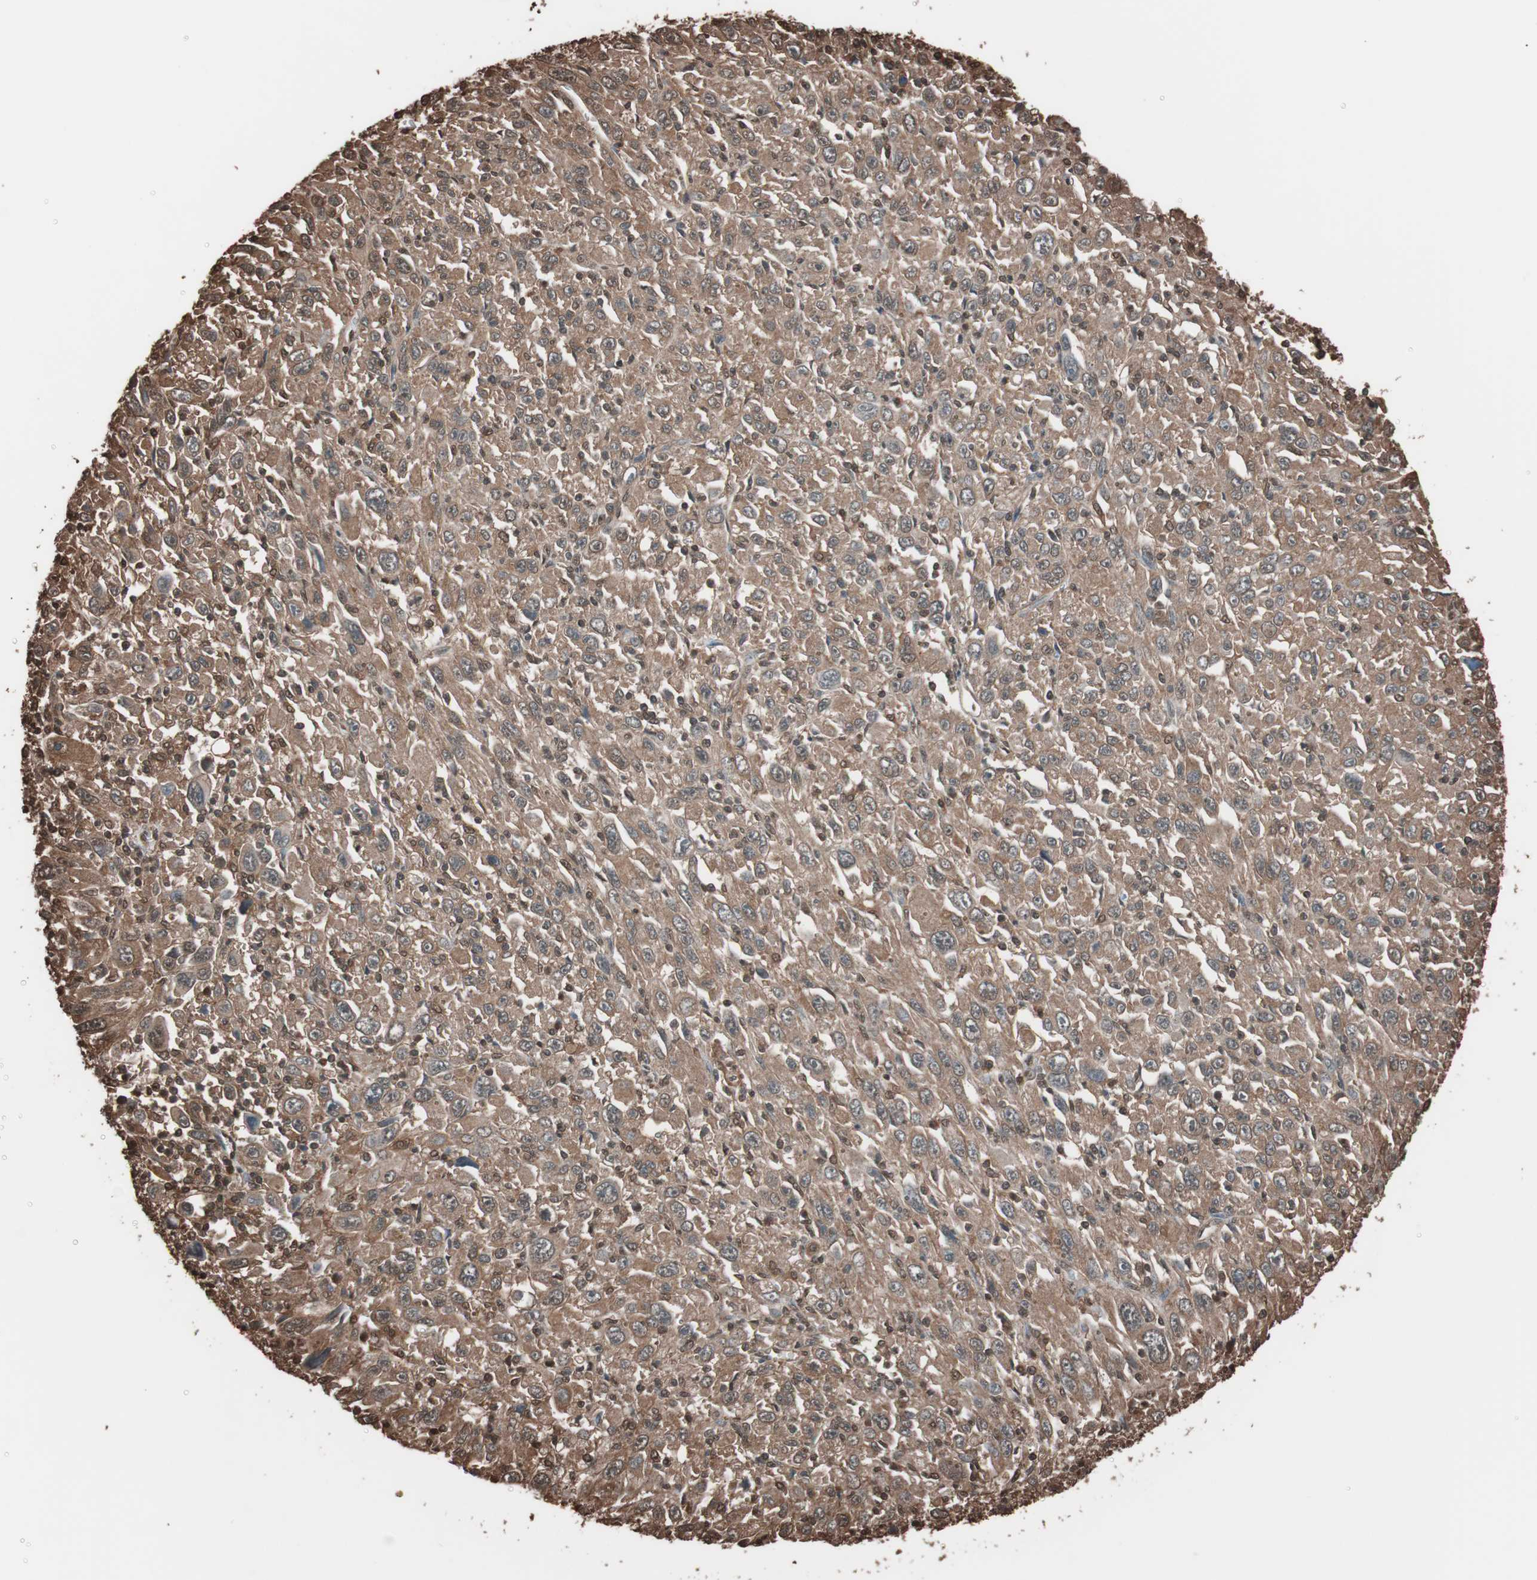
{"staining": {"intensity": "moderate", "quantity": ">75%", "location": "cytoplasmic/membranous"}, "tissue": "melanoma", "cell_type": "Tumor cells", "image_type": "cancer", "snomed": [{"axis": "morphology", "description": "Malignant melanoma, Metastatic site"}, {"axis": "topography", "description": "Skin"}], "caption": "IHC image of melanoma stained for a protein (brown), which displays medium levels of moderate cytoplasmic/membranous positivity in about >75% of tumor cells.", "gene": "CALM2", "patient": {"sex": "female", "age": 56}}